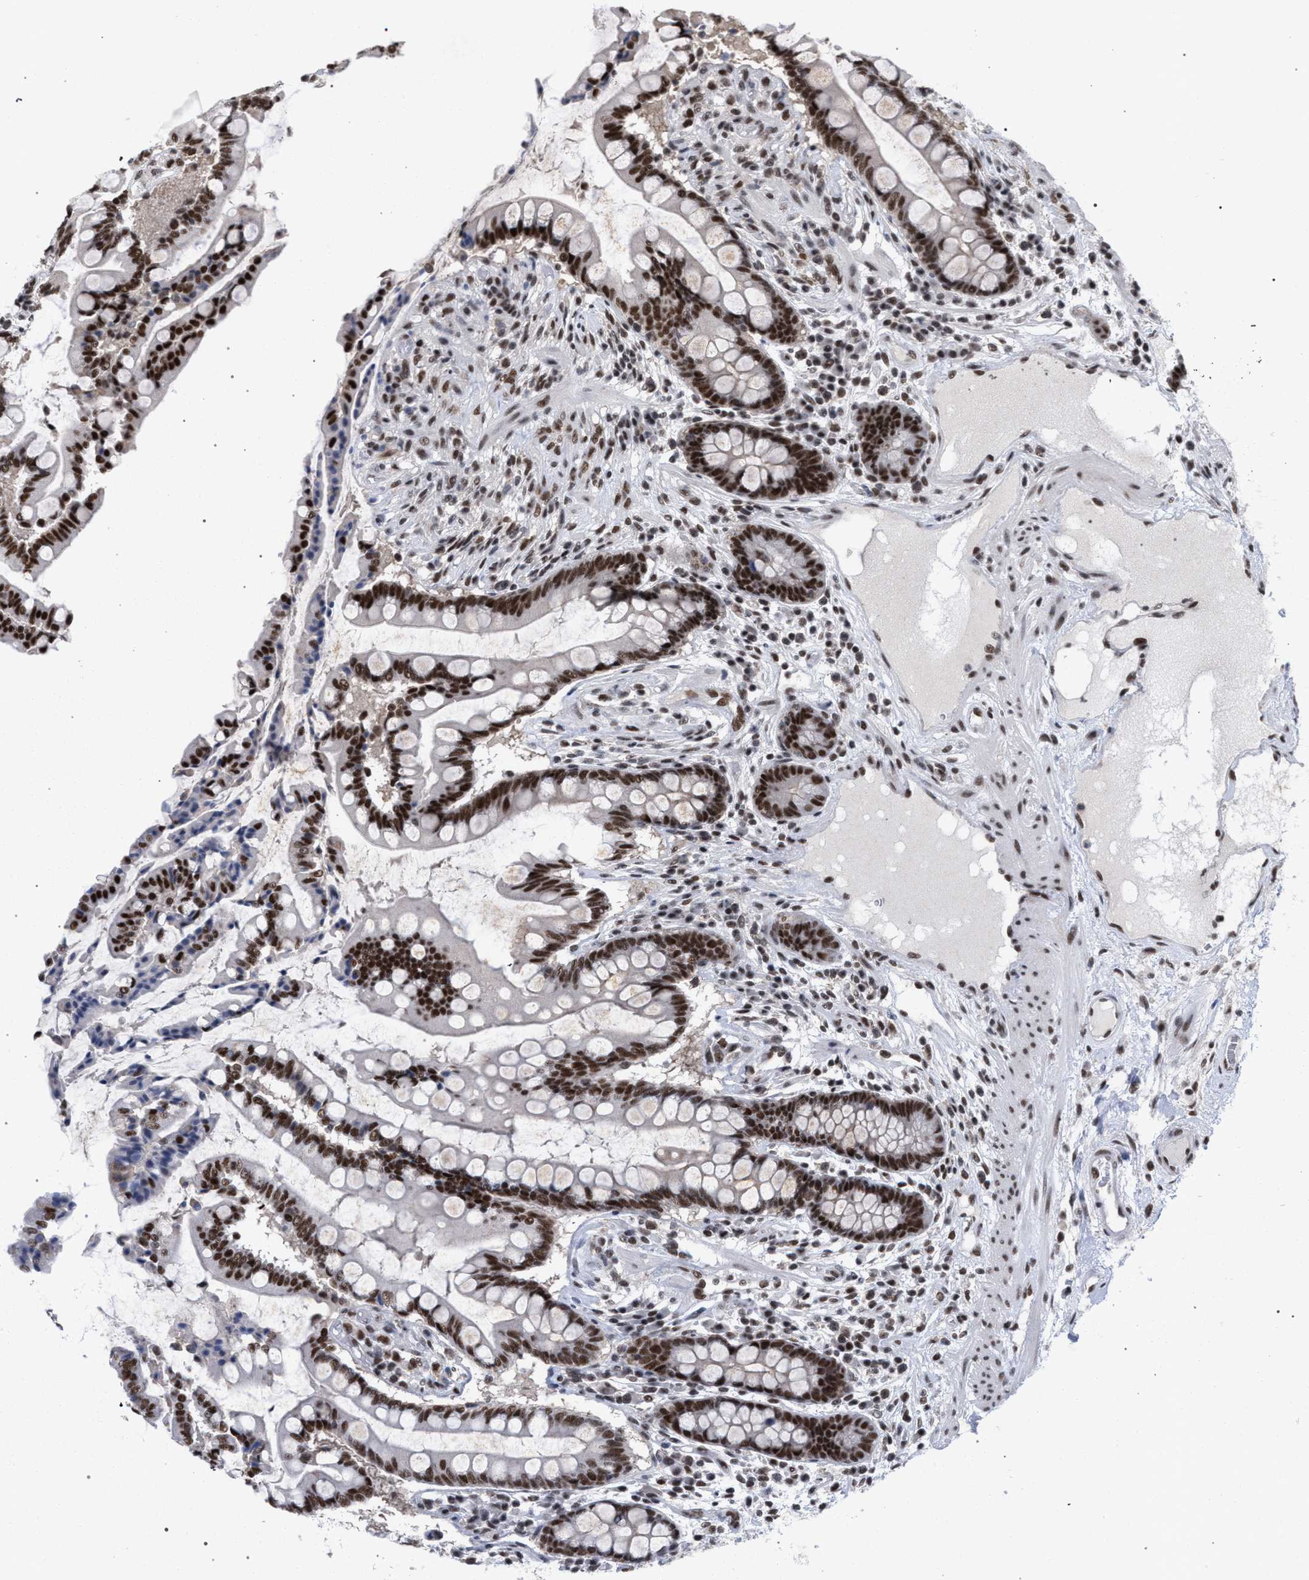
{"staining": {"intensity": "moderate", "quantity": ">75%", "location": "nuclear"}, "tissue": "colon", "cell_type": "Endothelial cells", "image_type": "normal", "snomed": [{"axis": "morphology", "description": "Normal tissue, NOS"}, {"axis": "topography", "description": "Colon"}], "caption": "High-magnification brightfield microscopy of unremarkable colon stained with DAB (3,3'-diaminobenzidine) (brown) and counterstained with hematoxylin (blue). endothelial cells exhibit moderate nuclear expression is seen in approximately>75% of cells.", "gene": "SCAF4", "patient": {"sex": "male", "age": 73}}